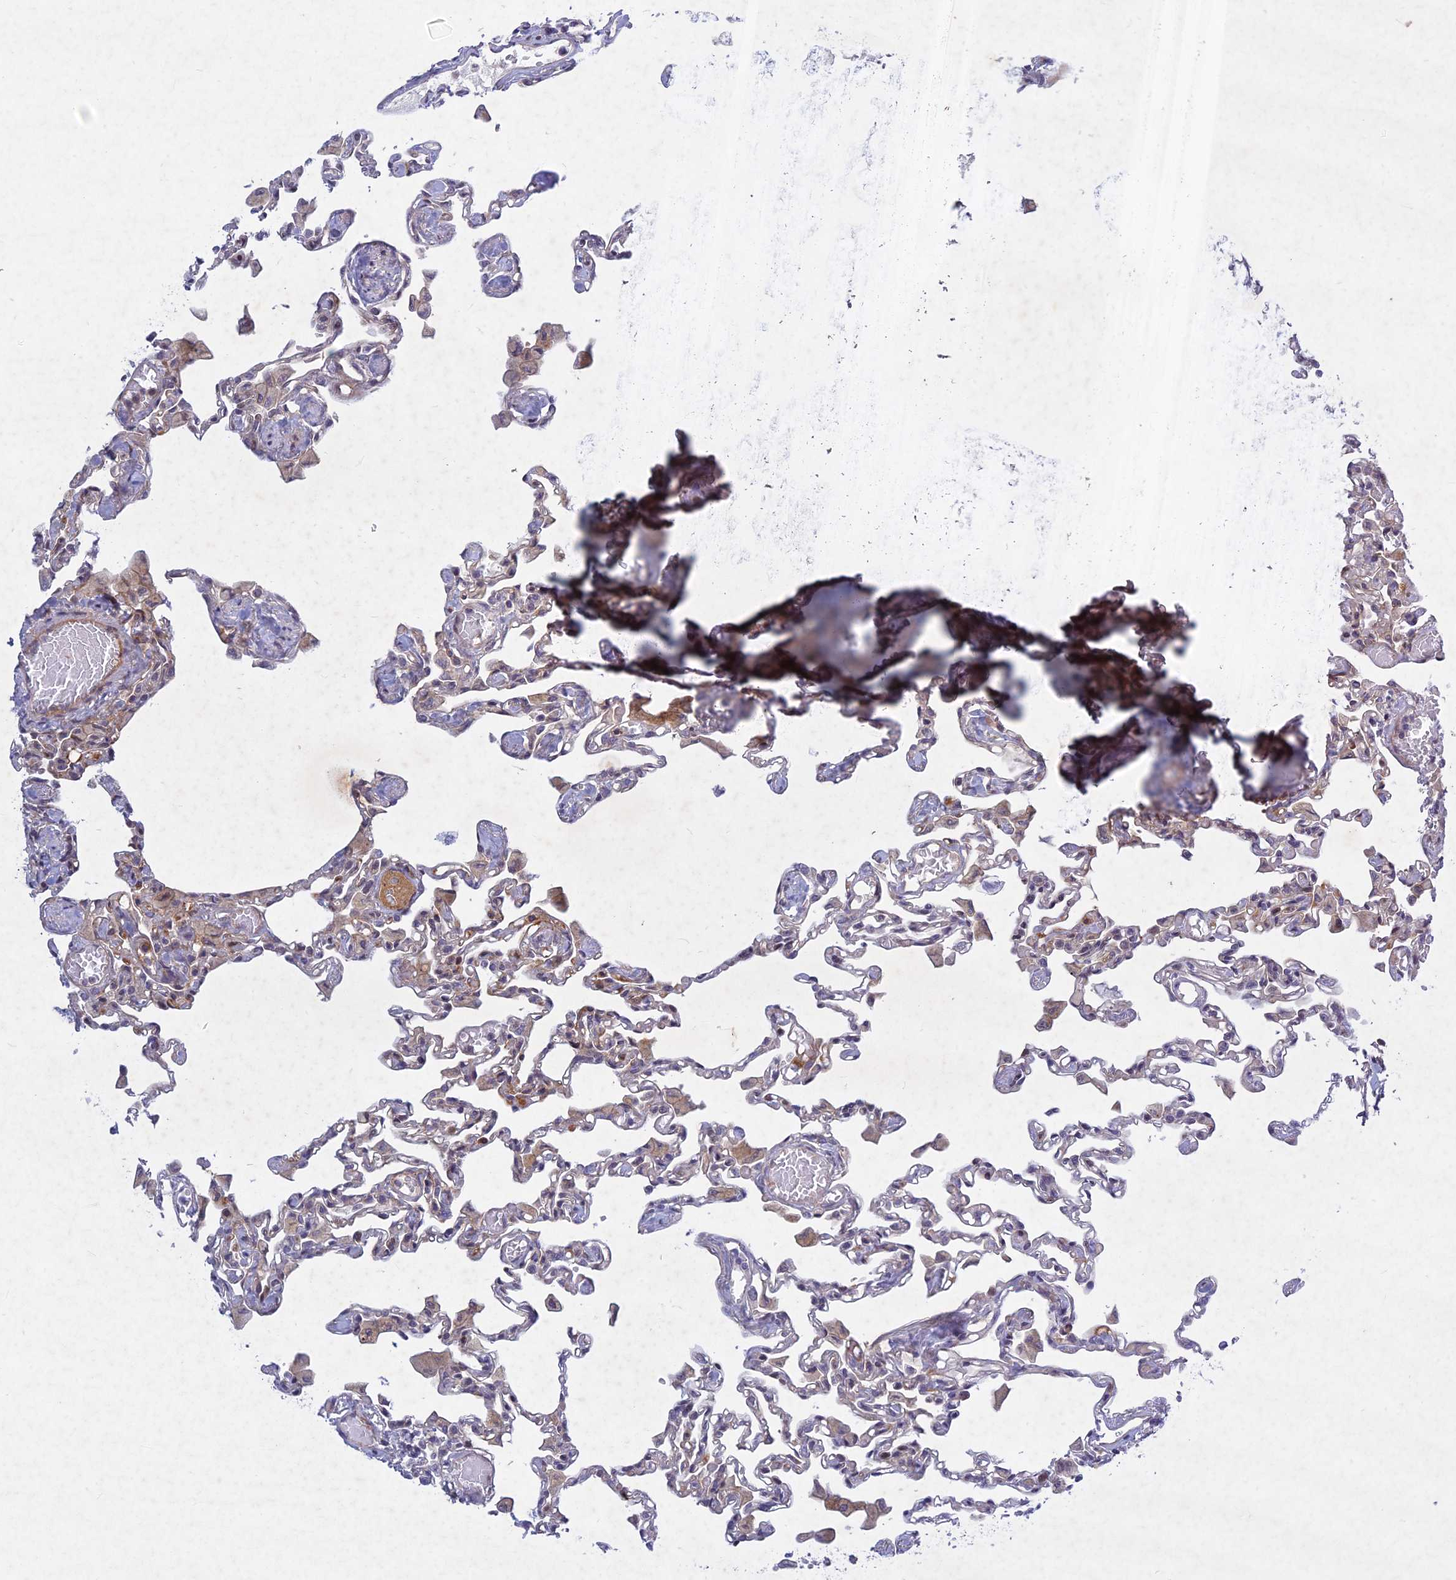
{"staining": {"intensity": "weak", "quantity": "<25%", "location": "cytoplasmic/membranous"}, "tissue": "lung", "cell_type": "Alveolar cells", "image_type": "normal", "snomed": [{"axis": "morphology", "description": "Normal tissue, NOS"}, {"axis": "topography", "description": "Bronchus"}, {"axis": "topography", "description": "Lung"}], "caption": "Immunohistochemistry (IHC) micrograph of unremarkable lung: human lung stained with DAB exhibits no significant protein positivity in alveolar cells. (DAB (3,3'-diaminobenzidine) immunohistochemistry with hematoxylin counter stain).", "gene": "PTHLH", "patient": {"sex": "female", "age": 49}}